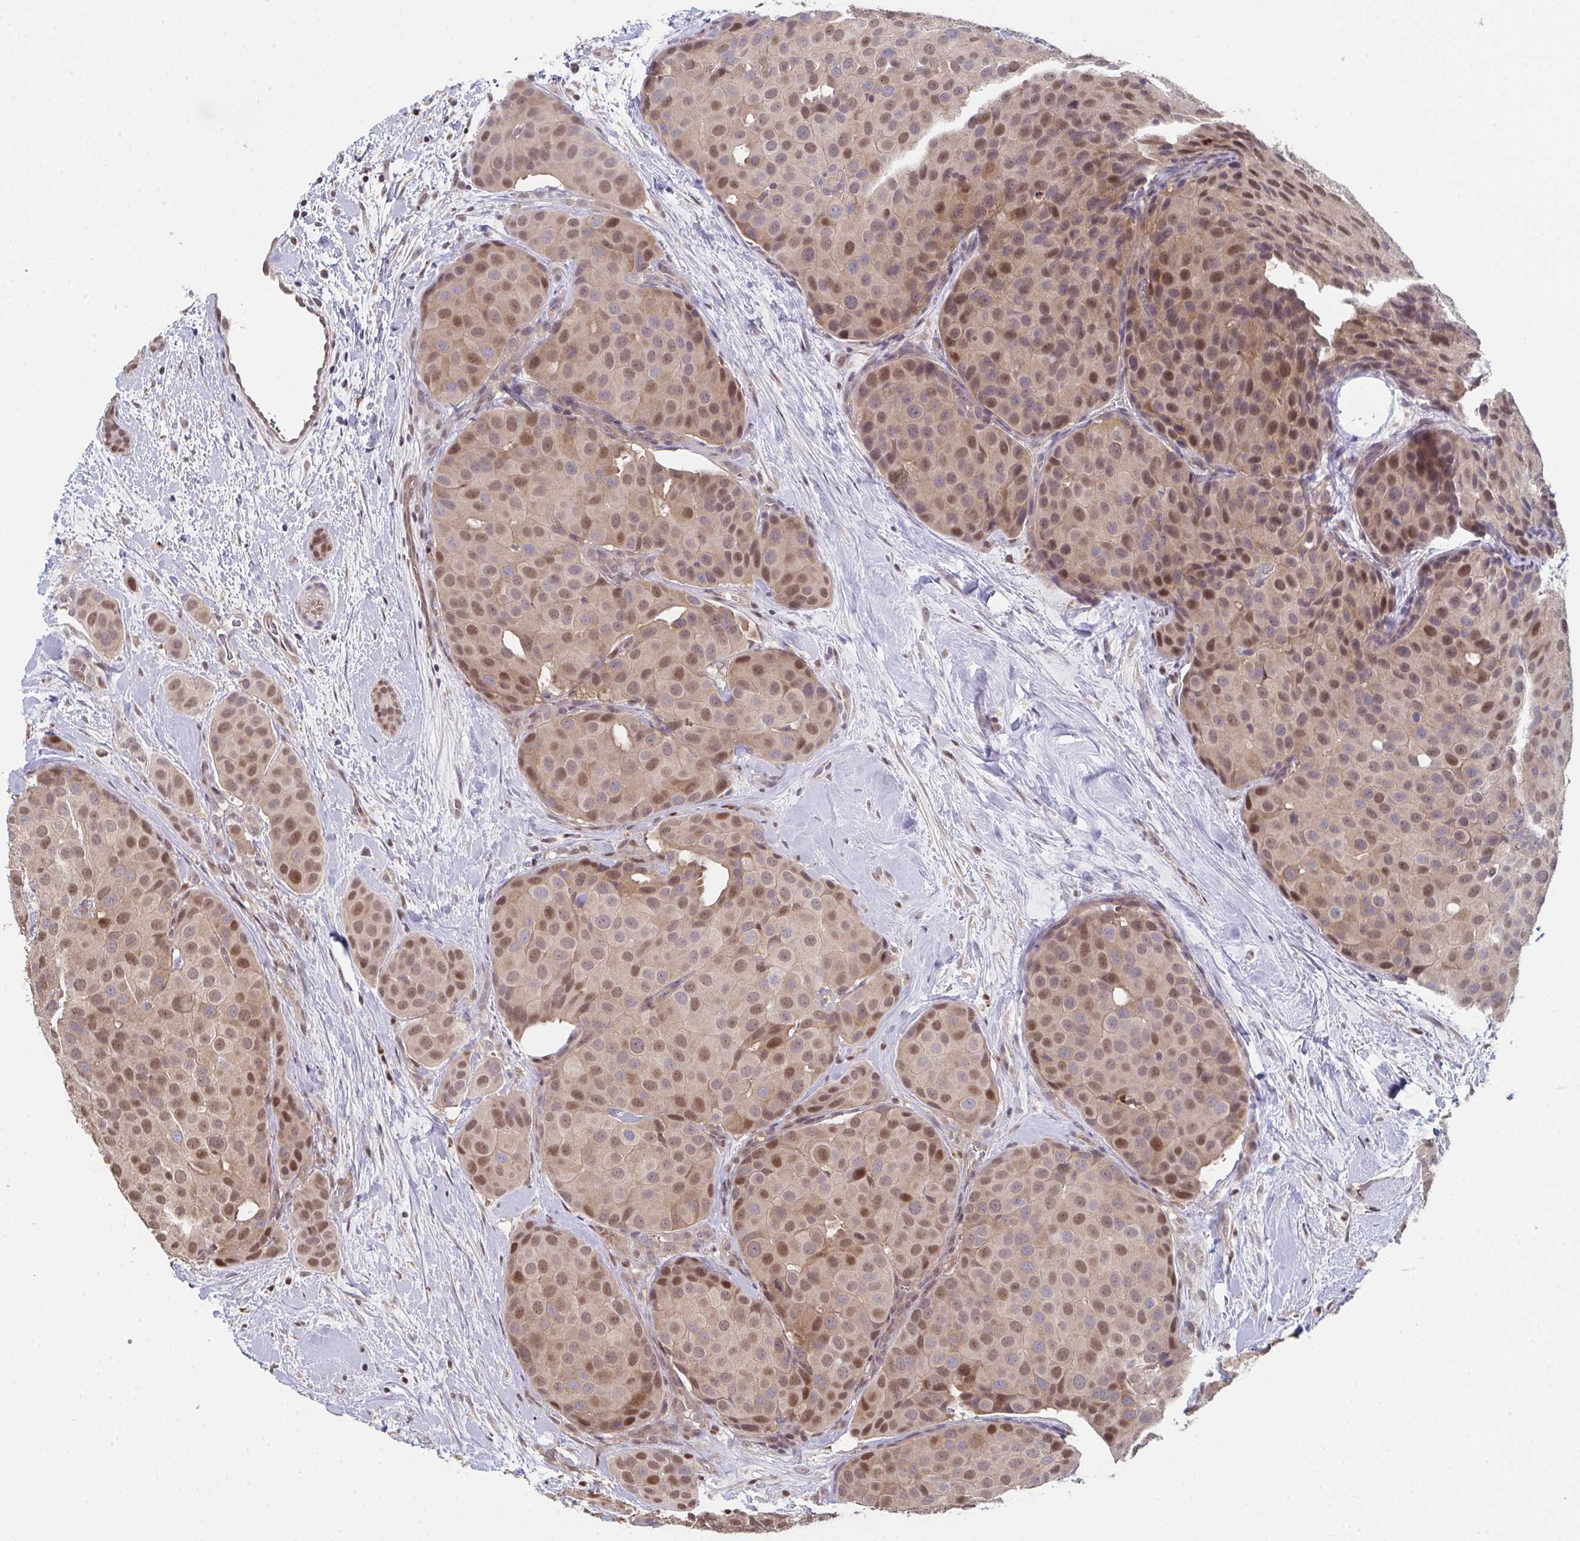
{"staining": {"intensity": "moderate", "quantity": ">75%", "location": "nuclear"}, "tissue": "breast cancer", "cell_type": "Tumor cells", "image_type": "cancer", "snomed": [{"axis": "morphology", "description": "Duct carcinoma"}, {"axis": "topography", "description": "Breast"}], "caption": "This is an image of immunohistochemistry staining of invasive ductal carcinoma (breast), which shows moderate expression in the nuclear of tumor cells.", "gene": "ACD", "patient": {"sex": "female", "age": 70}}